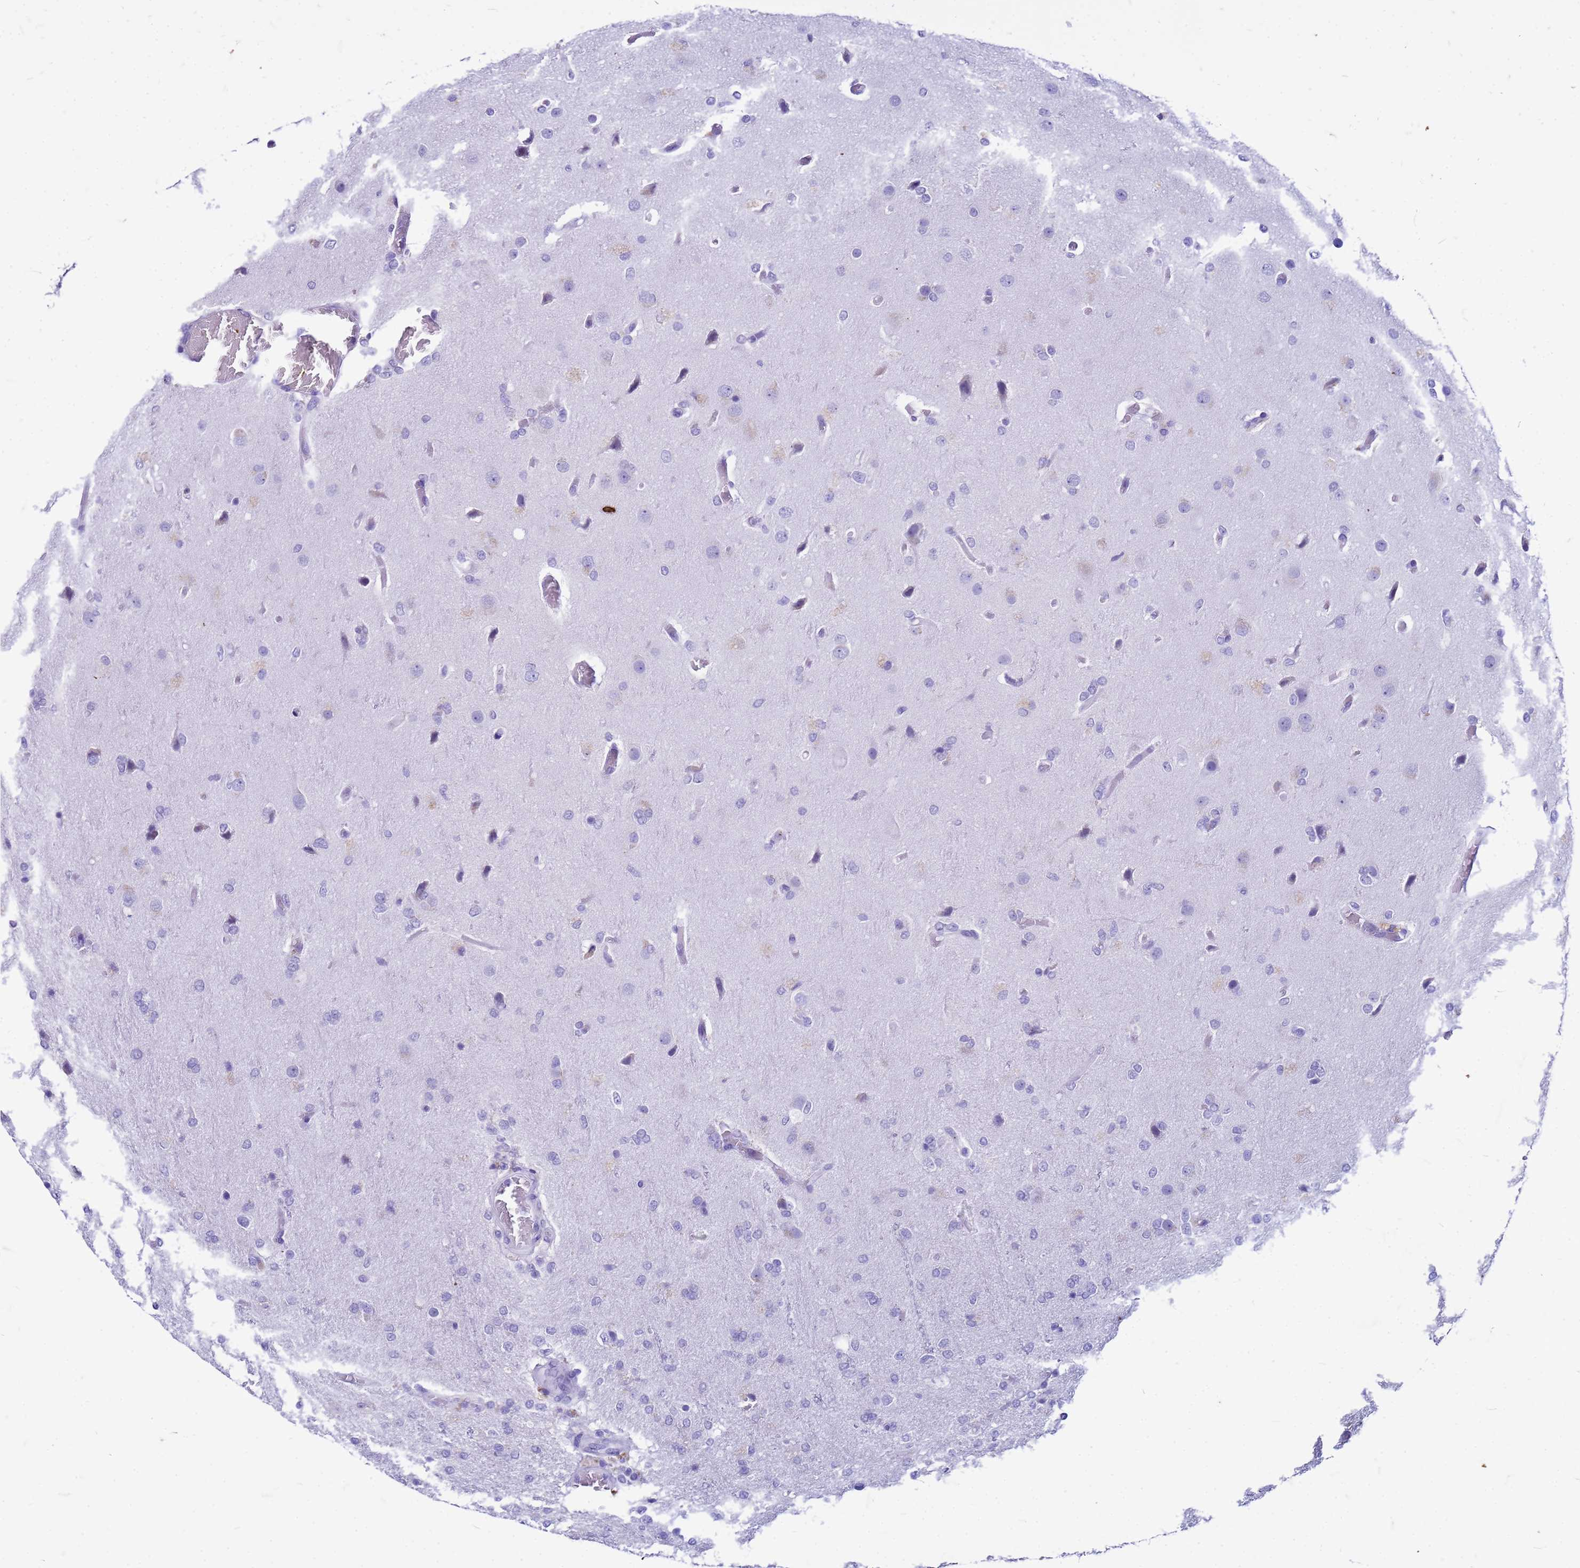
{"staining": {"intensity": "negative", "quantity": "none", "location": "none"}, "tissue": "glioma", "cell_type": "Tumor cells", "image_type": "cancer", "snomed": [{"axis": "morphology", "description": "Glioma, malignant, High grade"}, {"axis": "topography", "description": "Brain"}], "caption": "Immunohistochemical staining of human malignant high-grade glioma reveals no significant staining in tumor cells.", "gene": "CFAP100", "patient": {"sex": "female", "age": 74}}